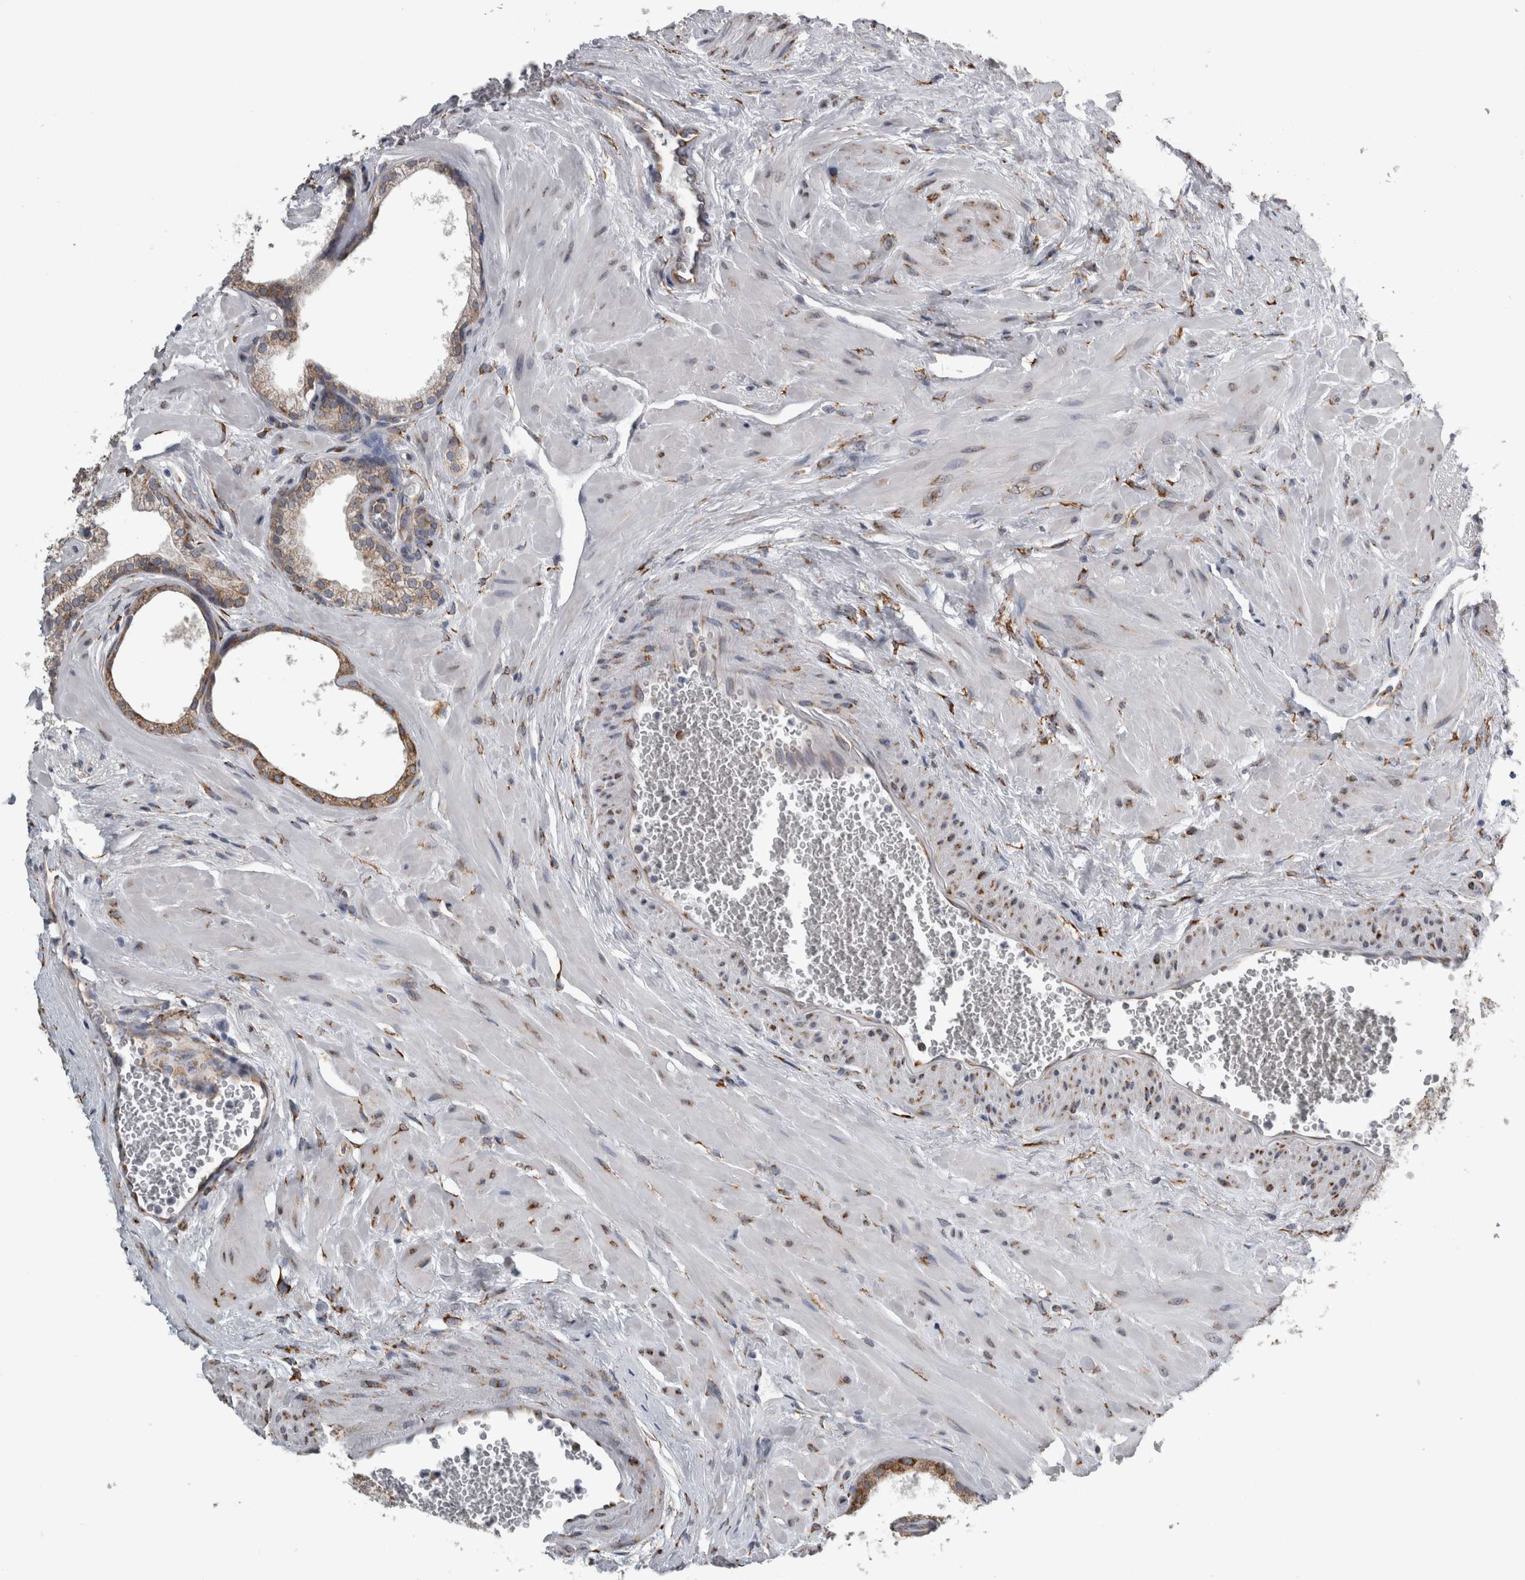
{"staining": {"intensity": "moderate", "quantity": ">75%", "location": "cytoplasmic/membranous"}, "tissue": "prostate", "cell_type": "Glandular cells", "image_type": "normal", "snomed": [{"axis": "morphology", "description": "Normal tissue, NOS"}, {"axis": "morphology", "description": "Urothelial carcinoma, Low grade"}, {"axis": "topography", "description": "Urinary bladder"}, {"axis": "topography", "description": "Prostate"}], "caption": "Immunohistochemistry micrograph of benign prostate stained for a protein (brown), which displays medium levels of moderate cytoplasmic/membranous expression in about >75% of glandular cells.", "gene": "FHIP2B", "patient": {"sex": "male", "age": 60}}